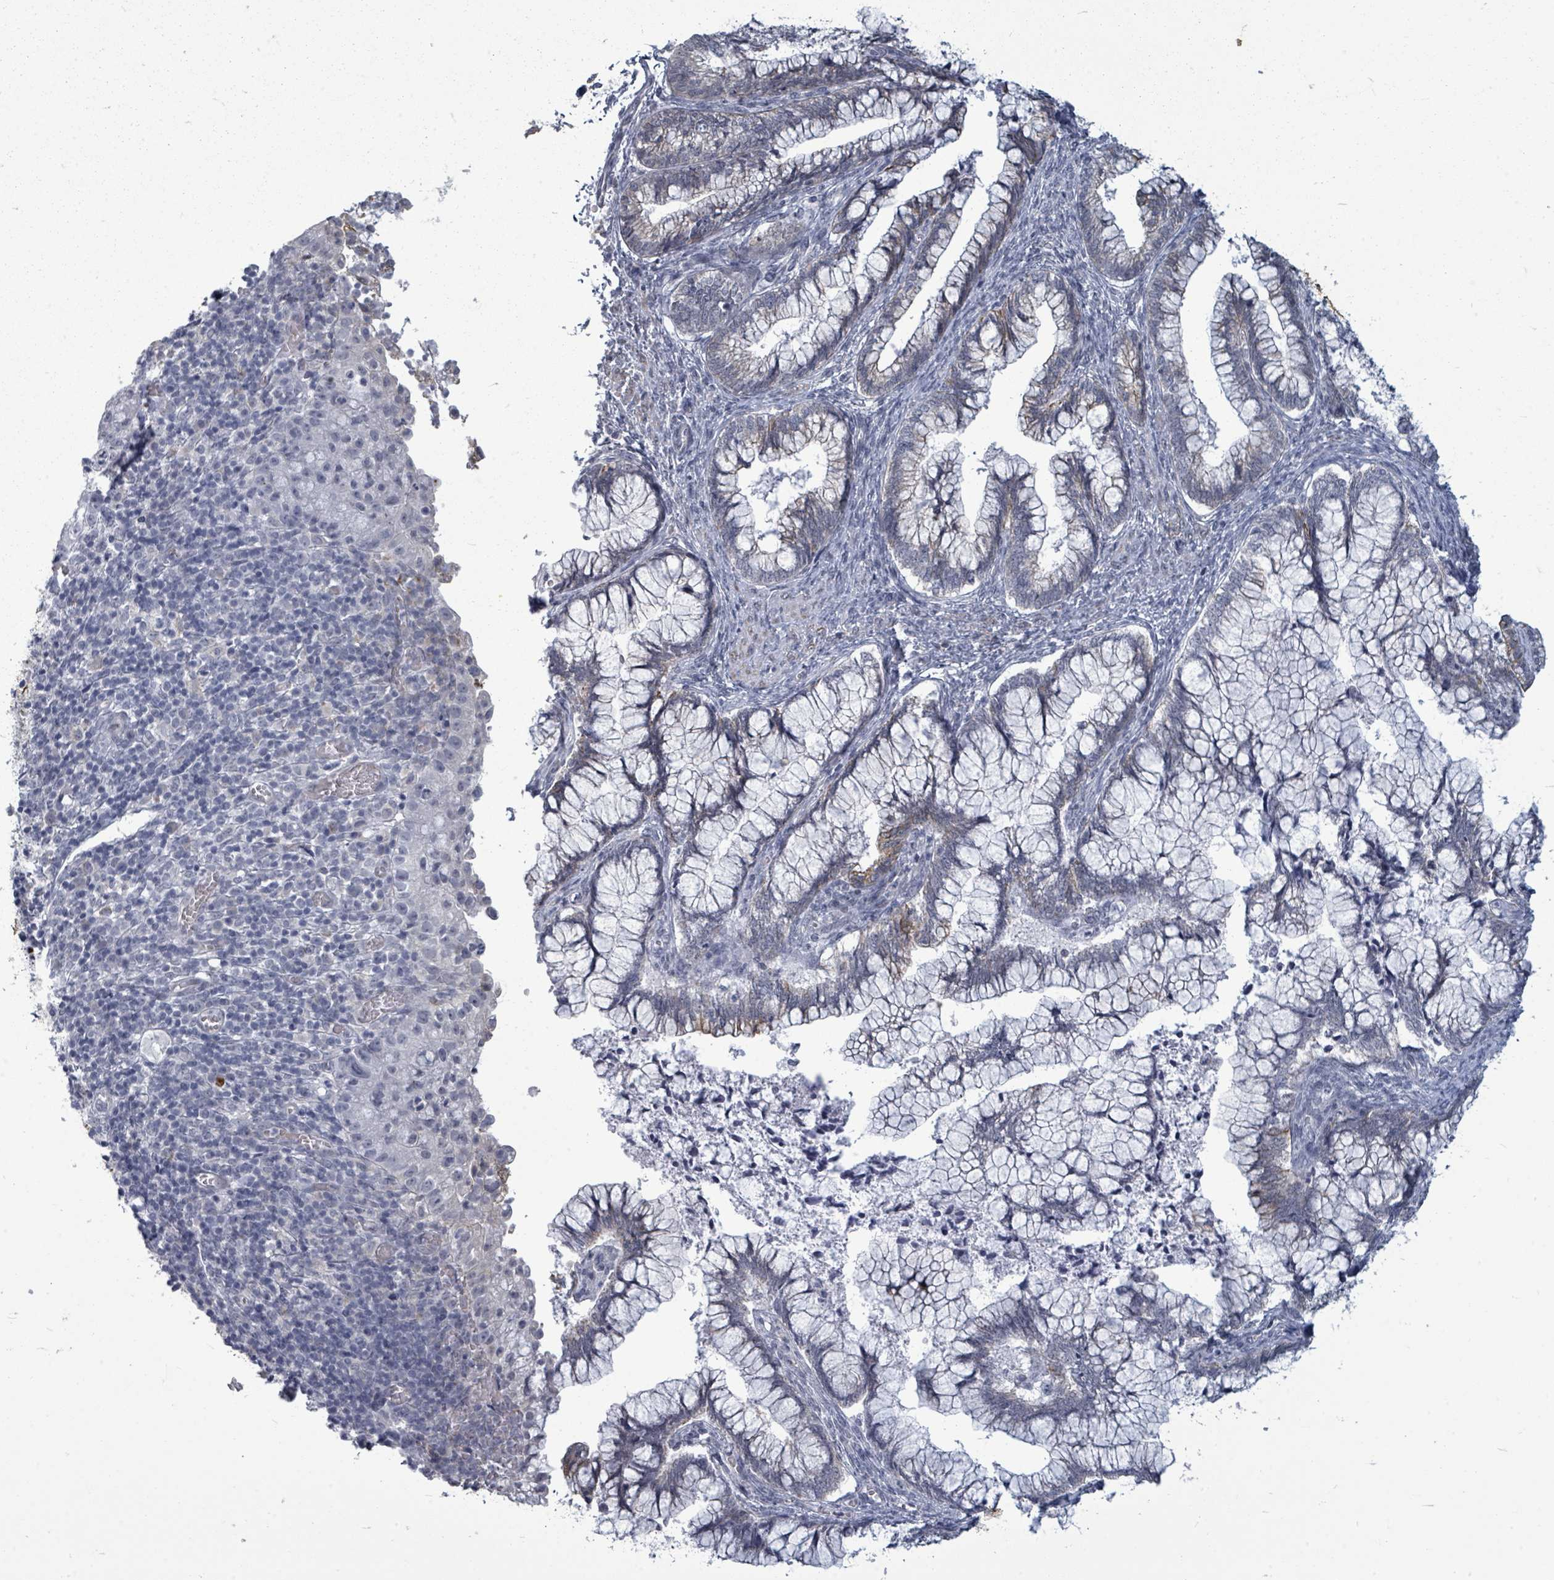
{"staining": {"intensity": "weak", "quantity": "<25%", "location": "cytoplasmic/membranous"}, "tissue": "cervical cancer", "cell_type": "Tumor cells", "image_type": "cancer", "snomed": [{"axis": "morphology", "description": "Adenocarcinoma, NOS"}, {"axis": "topography", "description": "Cervix"}], "caption": "Cervical cancer (adenocarcinoma) was stained to show a protein in brown. There is no significant positivity in tumor cells. The staining was performed using DAB to visualize the protein expression in brown, while the nuclei were stained in blue with hematoxylin (Magnification: 20x).", "gene": "PTPN20", "patient": {"sex": "female", "age": 44}}